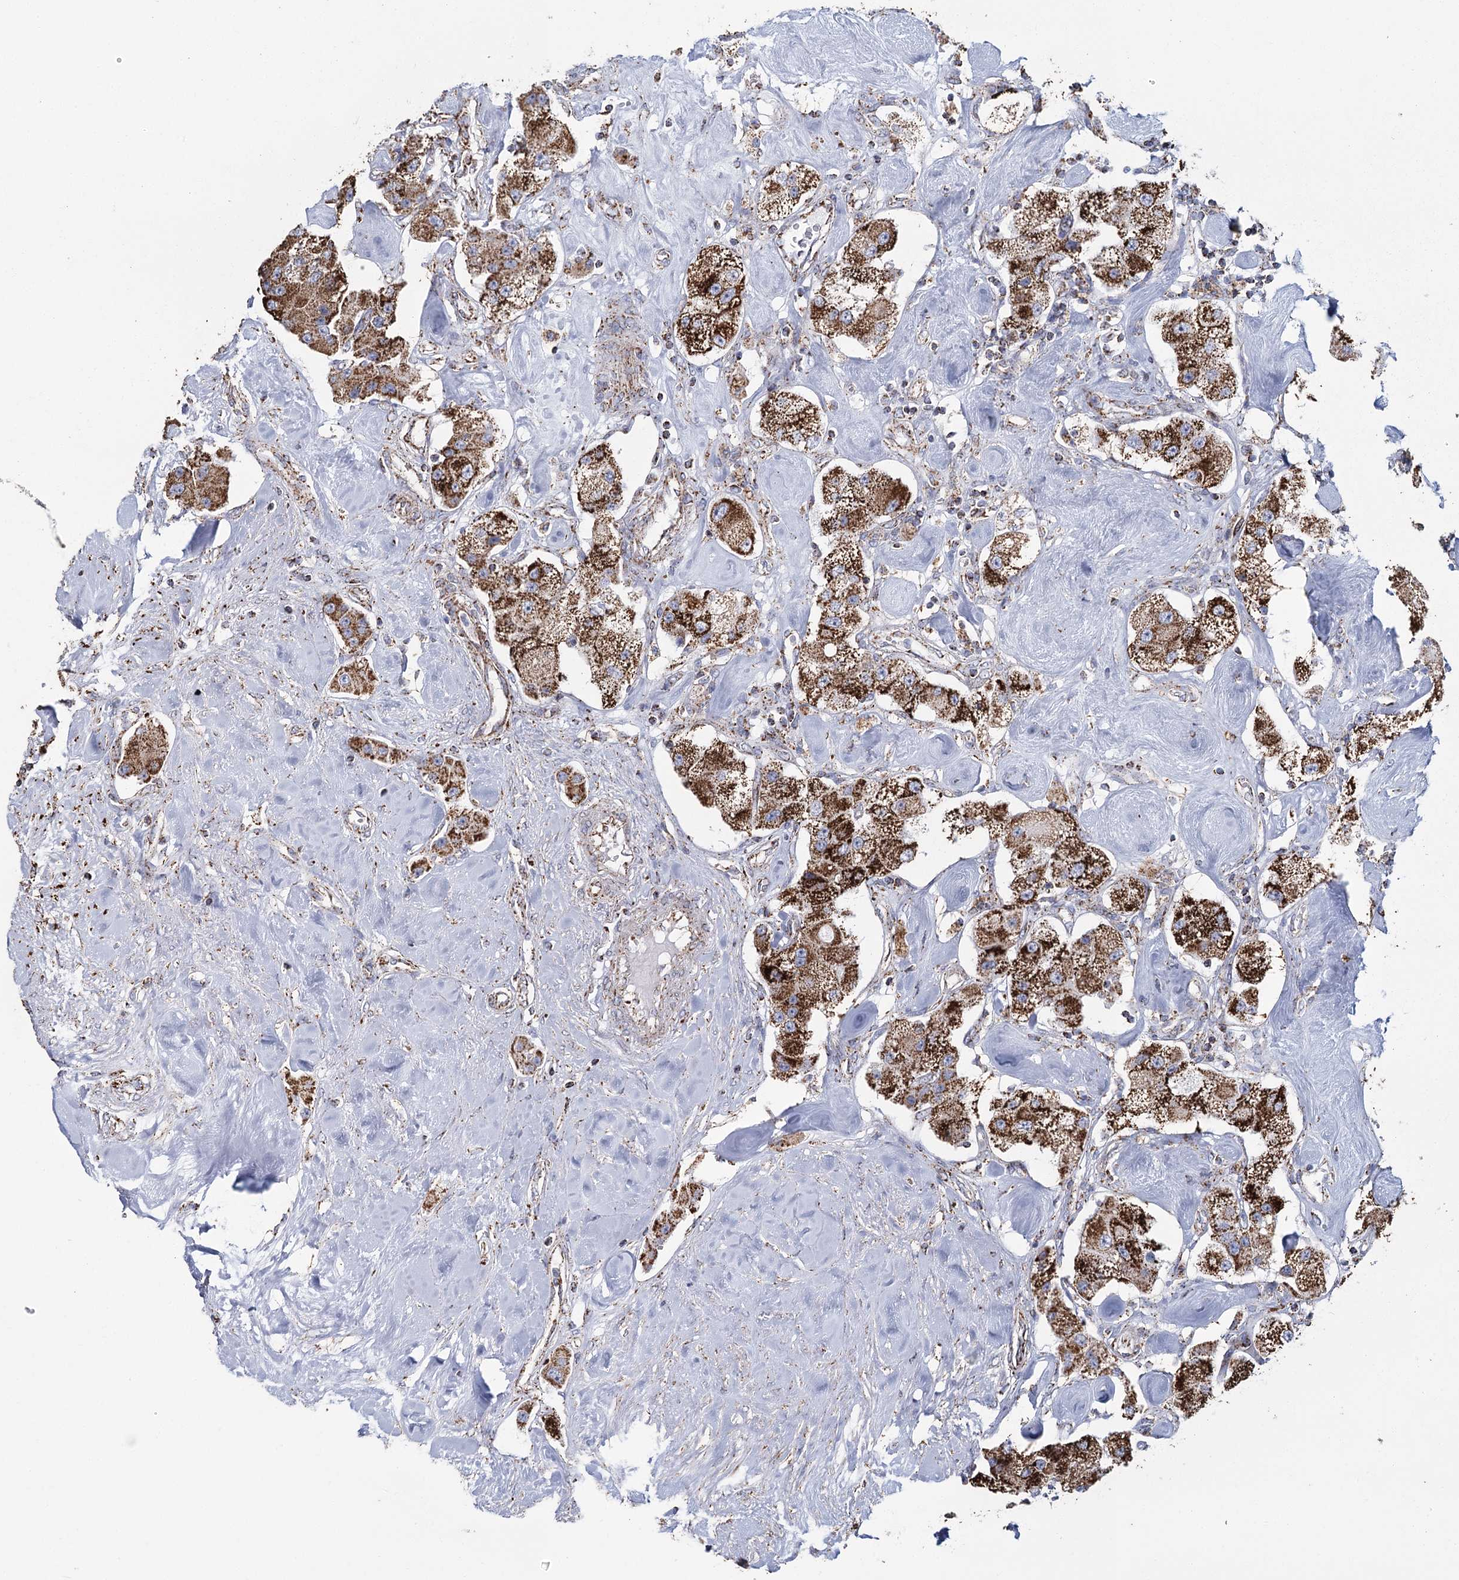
{"staining": {"intensity": "strong", "quantity": ">75%", "location": "cytoplasmic/membranous"}, "tissue": "carcinoid", "cell_type": "Tumor cells", "image_type": "cancer", "snomed": [{"axis": "morphology", "description": "Carcinoid, malignant, NOS"}, {"axis": "topography", "description": "Pancreas"}], "caption": "Immunohistochemical staining of carcinoid demonstrates high levels of strong cytoplasmic/membranous protein staining in approximately >75% of tumor cells.", "gene": "MRPL44", "patient": {"sex": "male", "age": 41}}